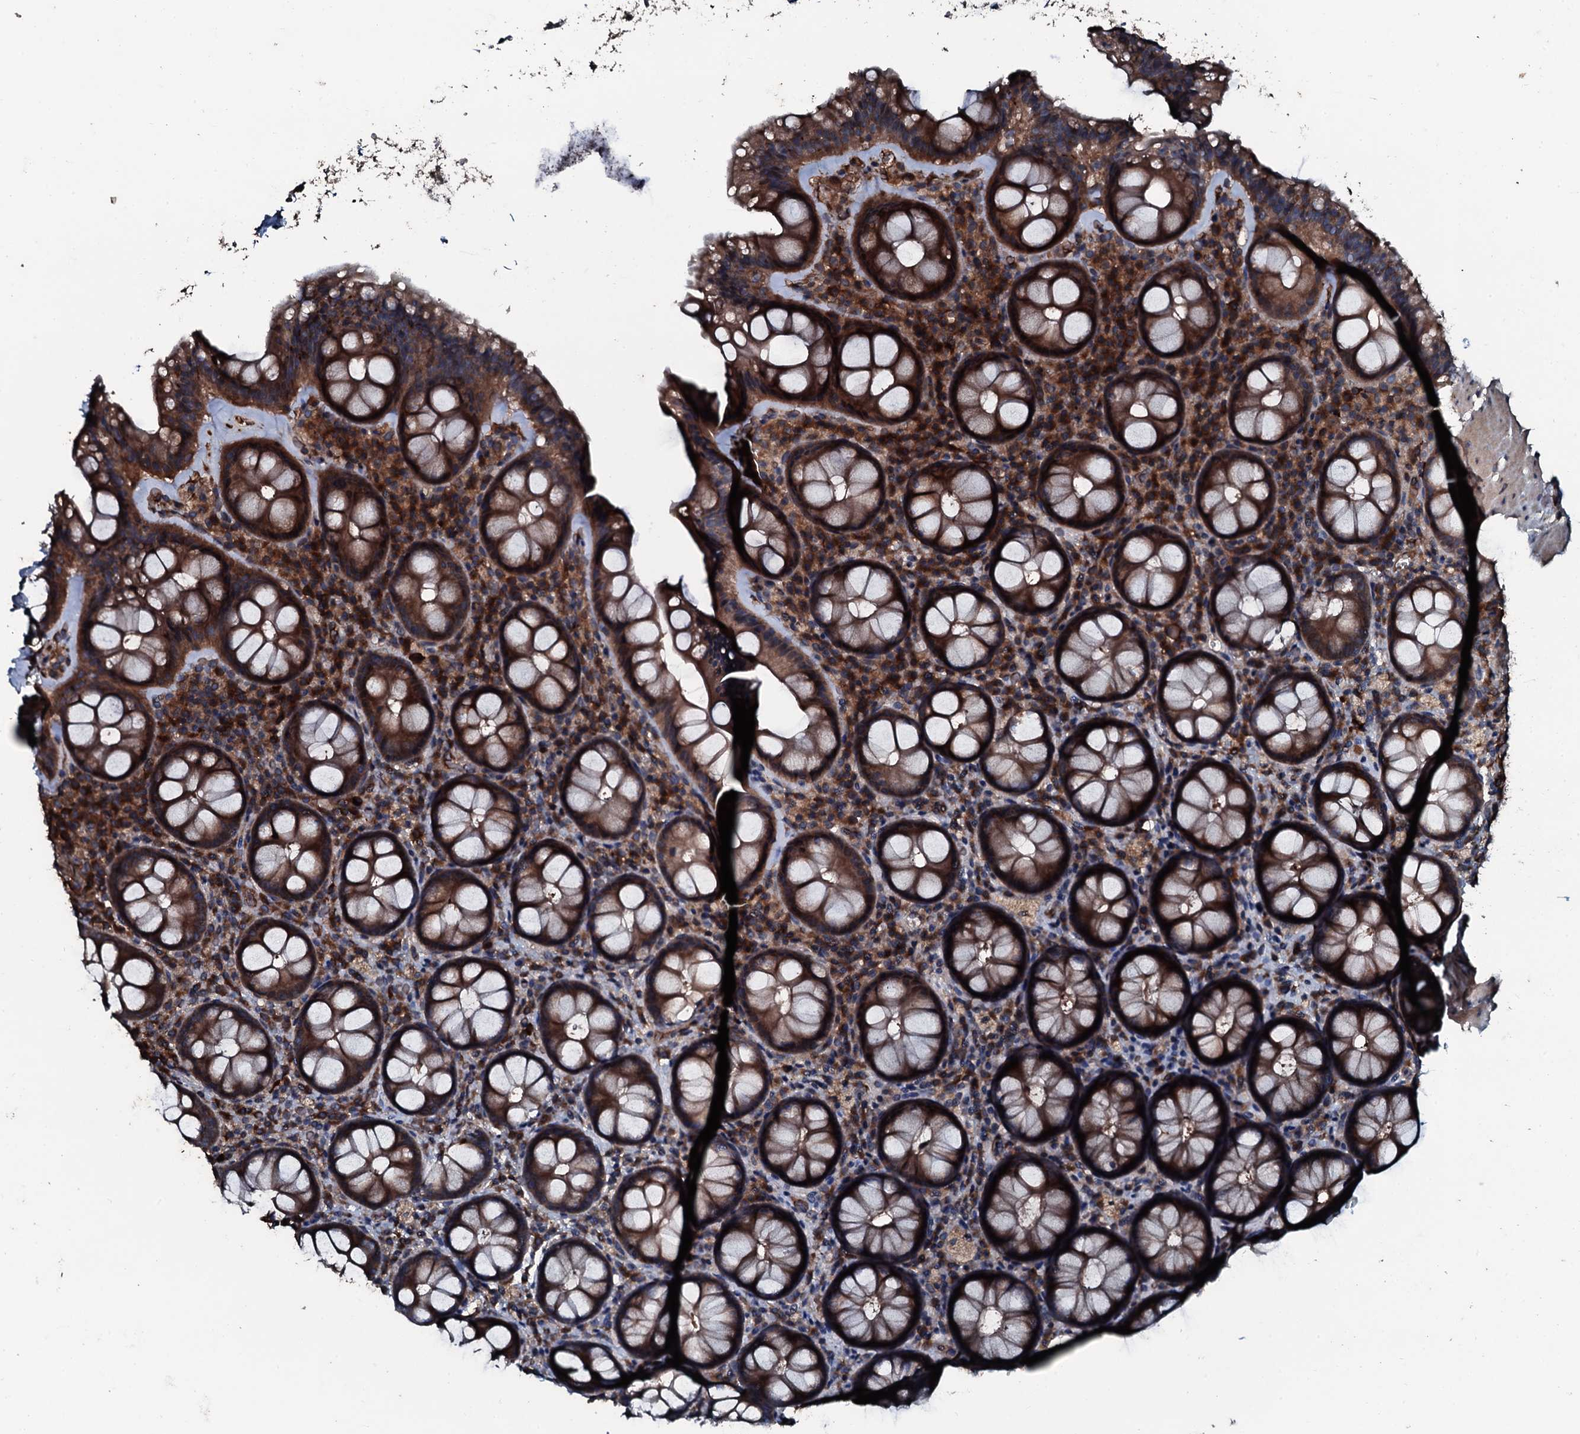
{"staining": {"intensity": "strong", "quantity": ">75%", "location": "cytoplasmic/membranous"}, "tissue": "rectum", "cell_type": "Glandular cells", "image_type": "normal", "snomed": [{"axis": "morphology", "description": "Normal tissue, NOS"}, {"axis": "topography", "description": "Rectum"}], "caption": "An image of human rectum stained for a protein displays strong cytoplasmic/membranous brown staining in glandular cells. The protein is stained brown, and the nuclei are stained in blue (DAB (3,3'-diaminobenzidine) IHC with brightfield microscopy, high magnification).", "gene": "AARS1", "patient": {"sex": "male", "age": 83}}